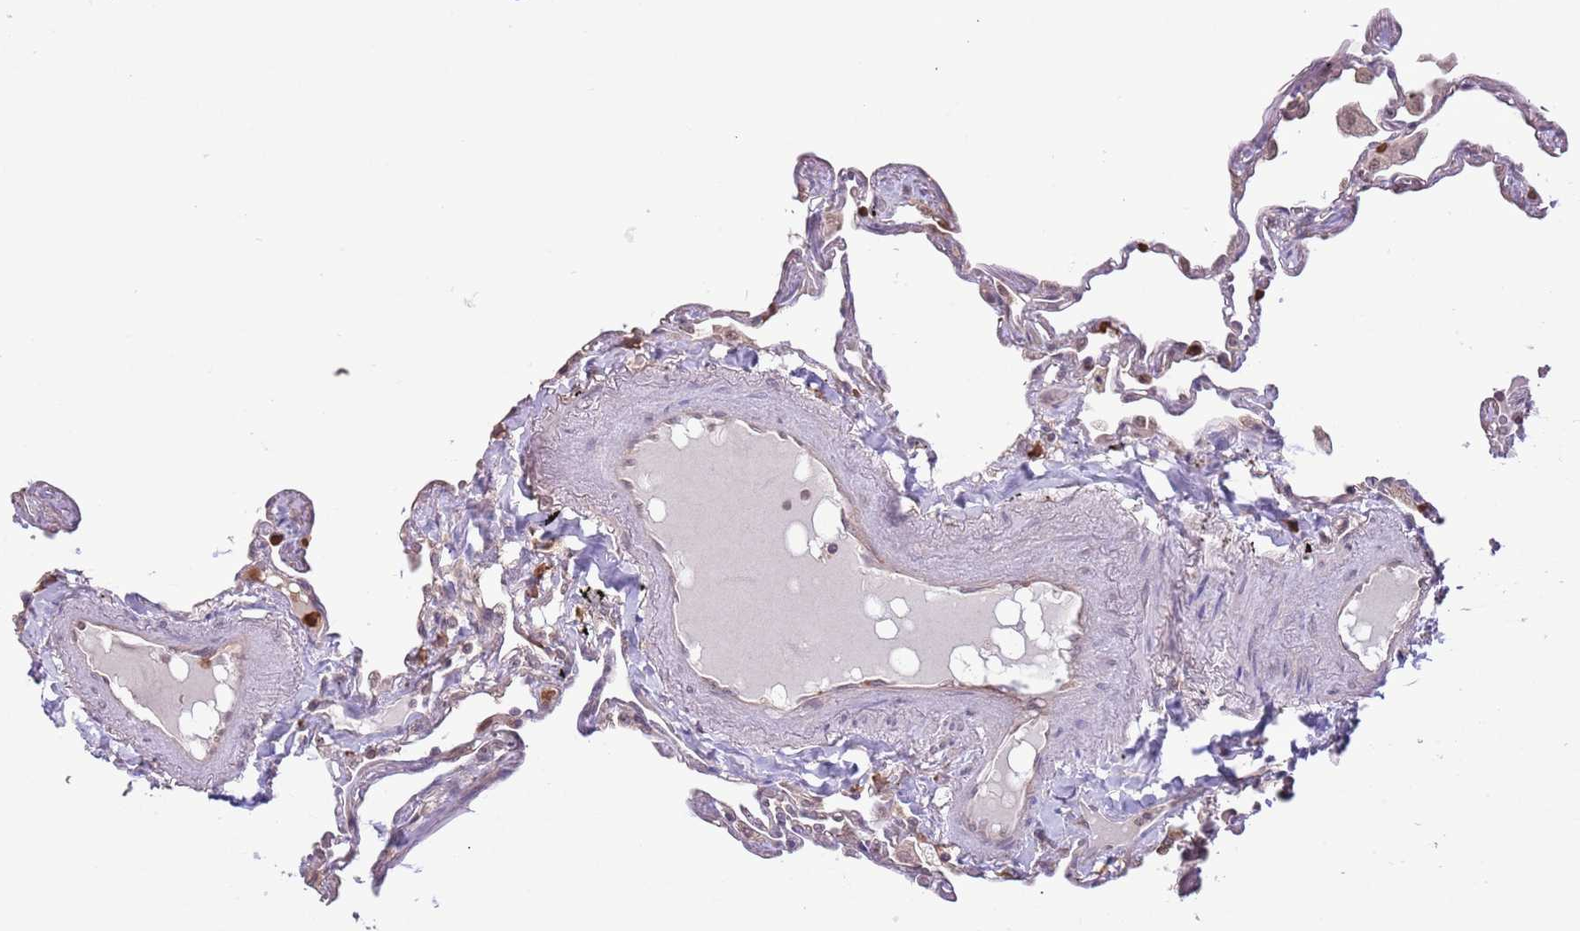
{"staining": {"intensity": "negative", "quantity": "none", "location": "none"}, "tissue": "lung", "cell_type": "Alveolar cells", "image_type": "normal", "snomed": [{"axis": "morphology", "description": "Normal tissue, NOS"}, {"axis": "topography", "description": "Lung"}], "caption": "Immunohistochemistry (IHC) image of benign lung stained for a protein (brown), which reveals no positivity in alveolar cells. (Brightfield microscopy of DAB immunohistochemistry at high magnification).", "gene": "AMIGO1", "patient": {"sex": "female", "age": 67}}